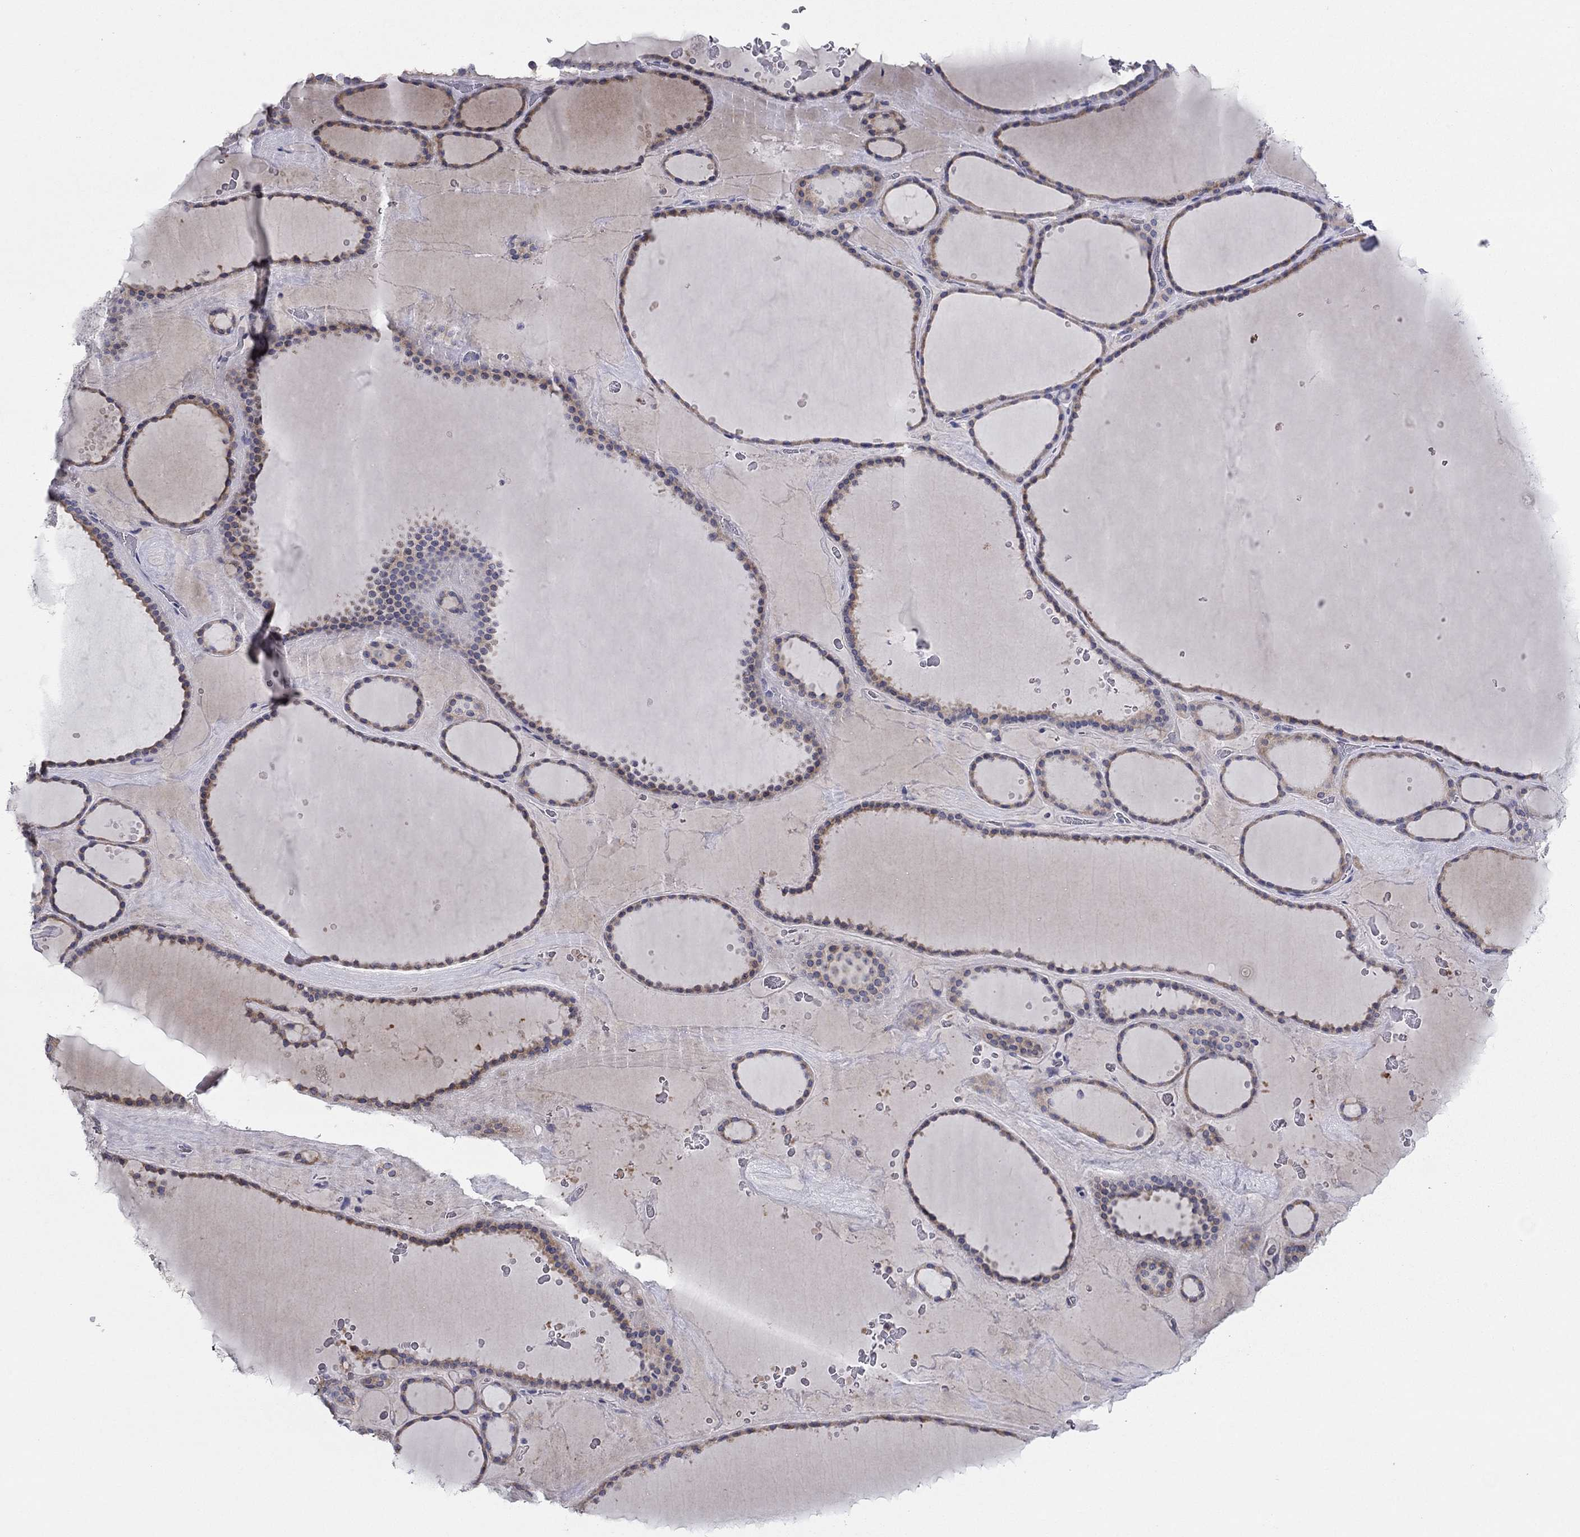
{"staining": {"intensity": "weak", "quantity": "25%-75%", "location": "cytoplasmic/membranous"}, "tissue": "thyroid gland", "cell_type": "Glandular cells", "image_type": "normal", "snomed": [{"axis": "morphology", "description": "Normal tissue, NOS"}, {"axis": "topography", "description": "Thyroid gland"}], "caption": "About 25%-75% of glandular cells in normal thyroid gland reveal weak cytoplasmic/membranous protein positivity as visualized by brown immunohistochemical staining.", "gene": "GRK7", "patient": {"sex": "male", "age": 63}}